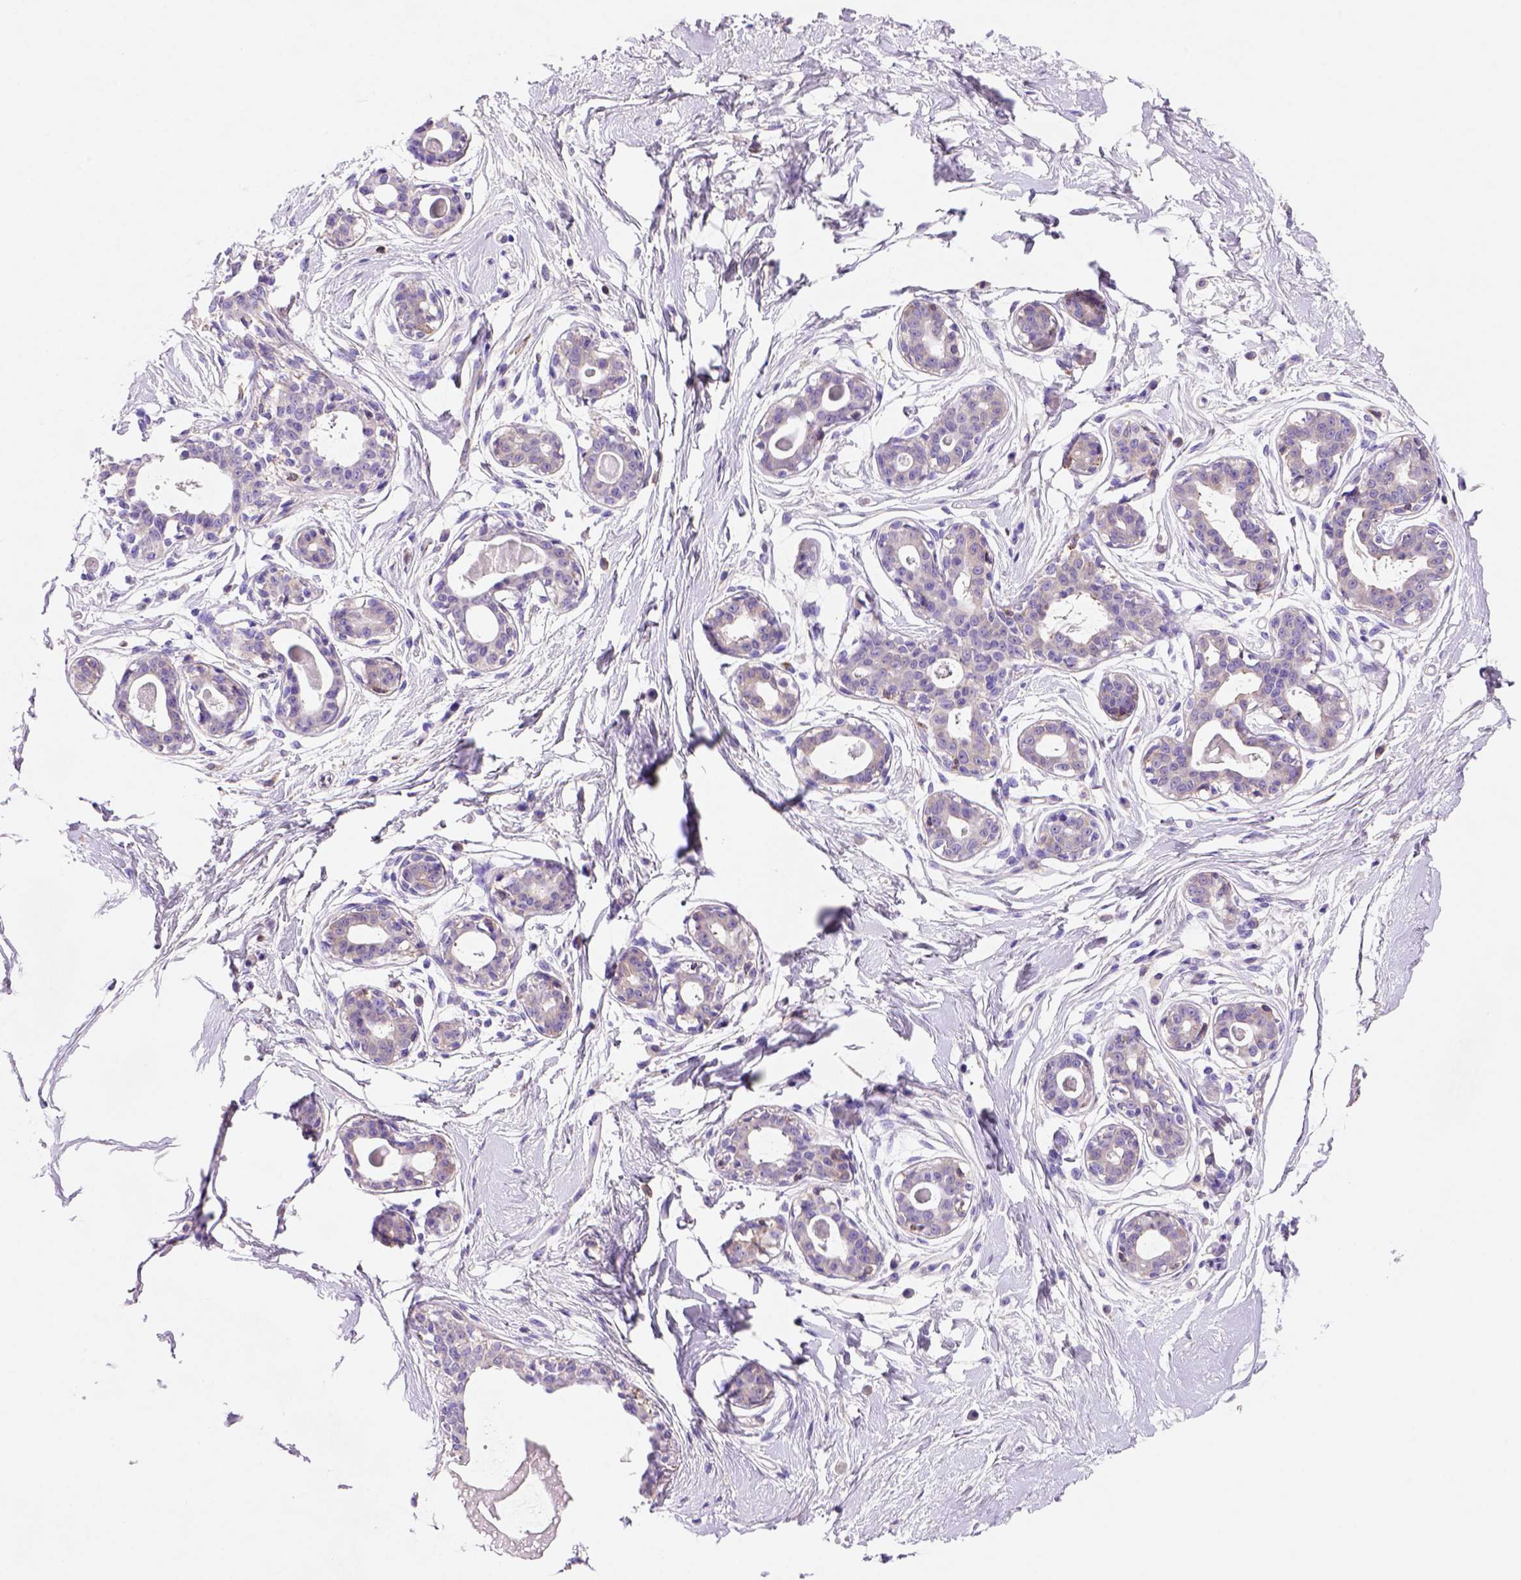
{"staining": {"intensity": "negative", "quantity": "none", "location": "none"}, "tissue": "breast", "cell_type": "Adipocytes", "image_type": "normal", "snomed": [{"axis": "morphology", "description": "Normal tissue, NOS"}, {"axis": "topography", "description": "Breast"}], "caption": "High magnification brightfield microscopy of unremarkable breast stained with DAB (3,3'-diaminobenzidine) (brown) and counterstained with hematoxylin (blue): adipocytes show no significant staining.", "gene": "INPP5D", "patient": {"sex": "female", "age": 45}}